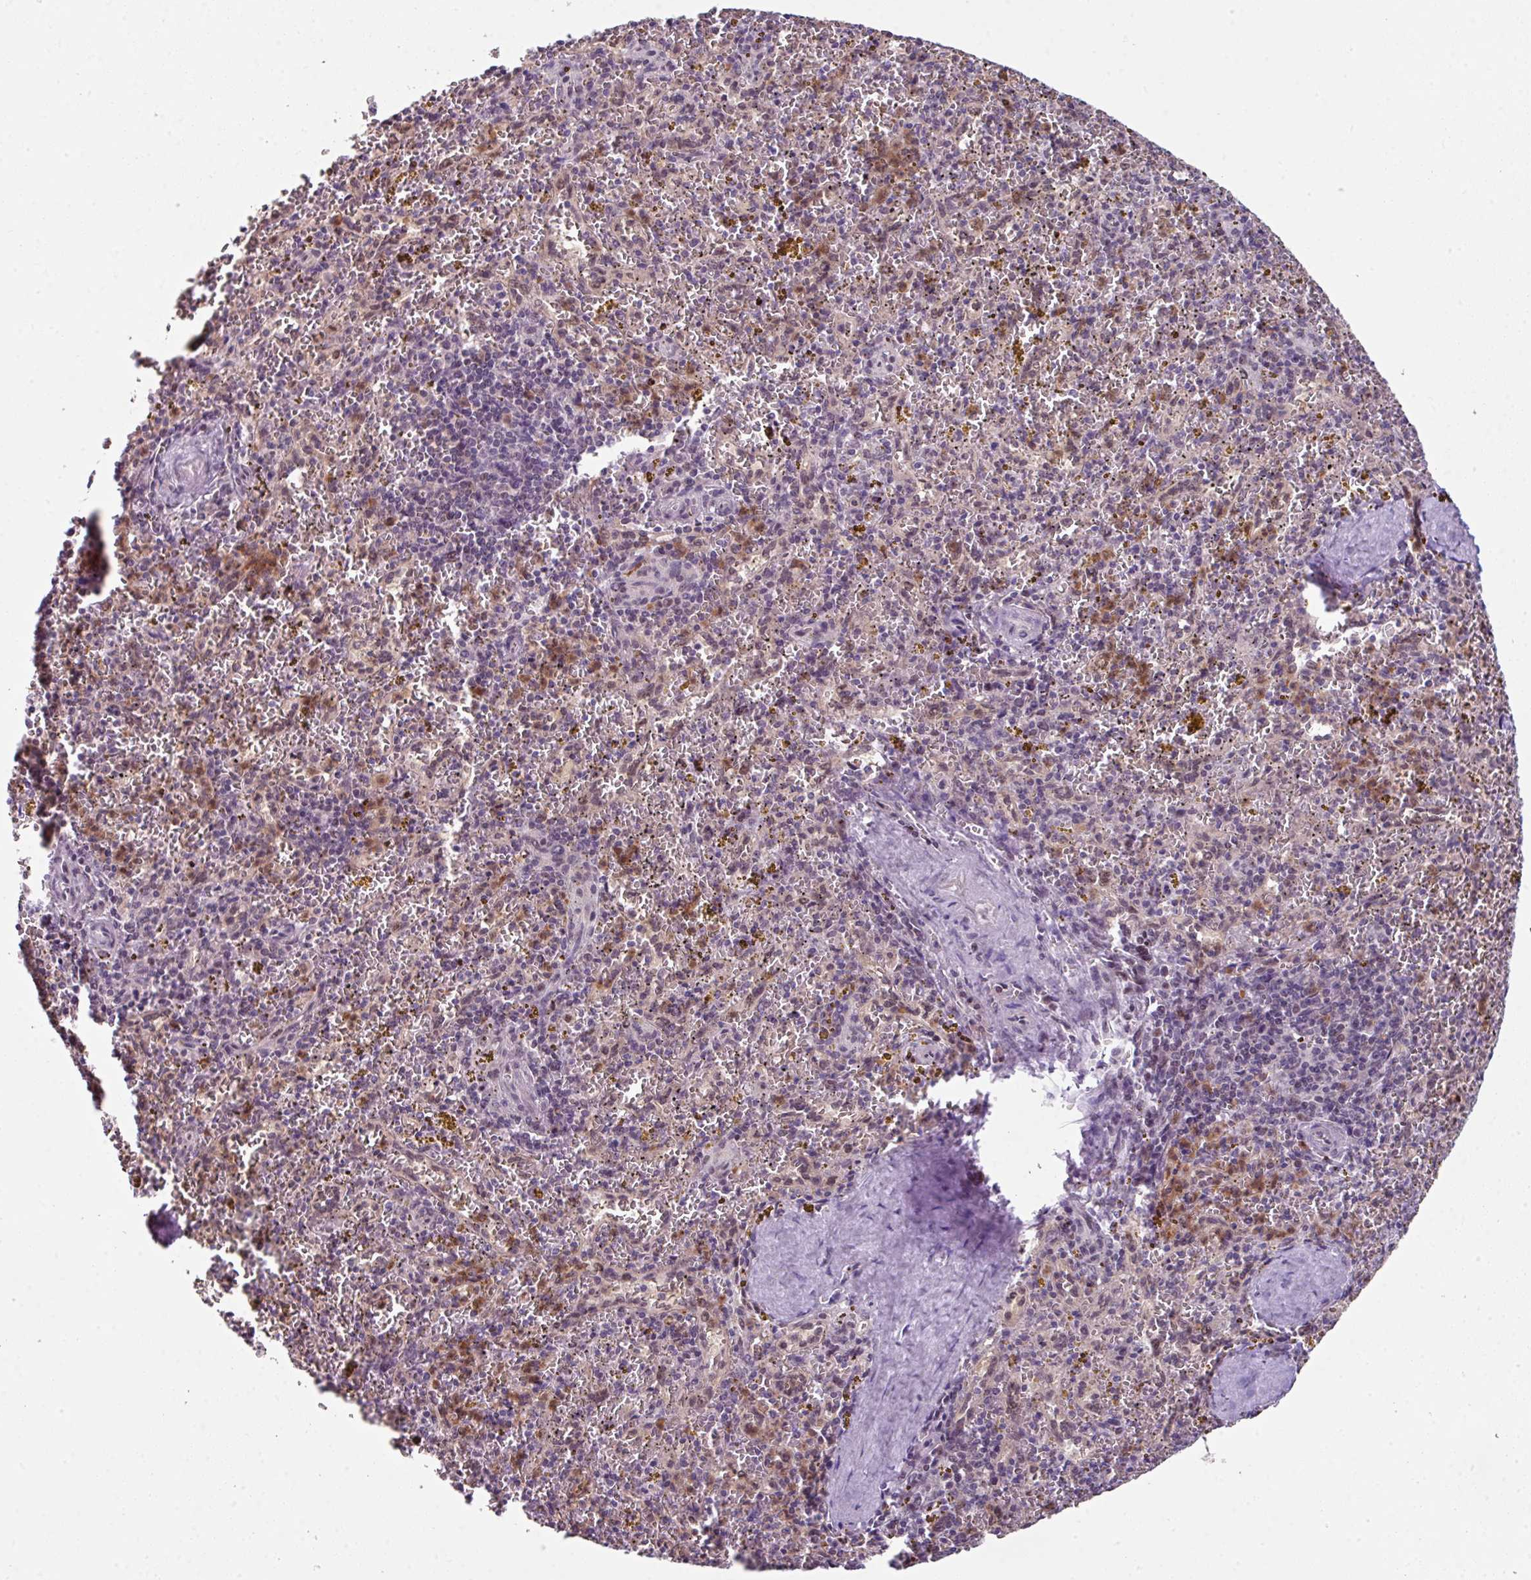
{"staining": {"intensity": "moderate", "quantity": "<25%", "location": "cytoplasmic/membranous,nuclear"}, "tissue": "spleen", "cell_type": "Cells in red pulp", "image_type": "normal", "snomed": [{"axis": "morphology", "description": "Normal tissue, NOS"}, {"axis": "topography", "description": "Spleen"}], "caption": "A brown stain shows moderate cytoplasmic/membranous,nuclear expression of a protein in cells in red pulp of normal spleen.", "gene": "ZFP3", "patient": {"sex": "male", "age": 57}}